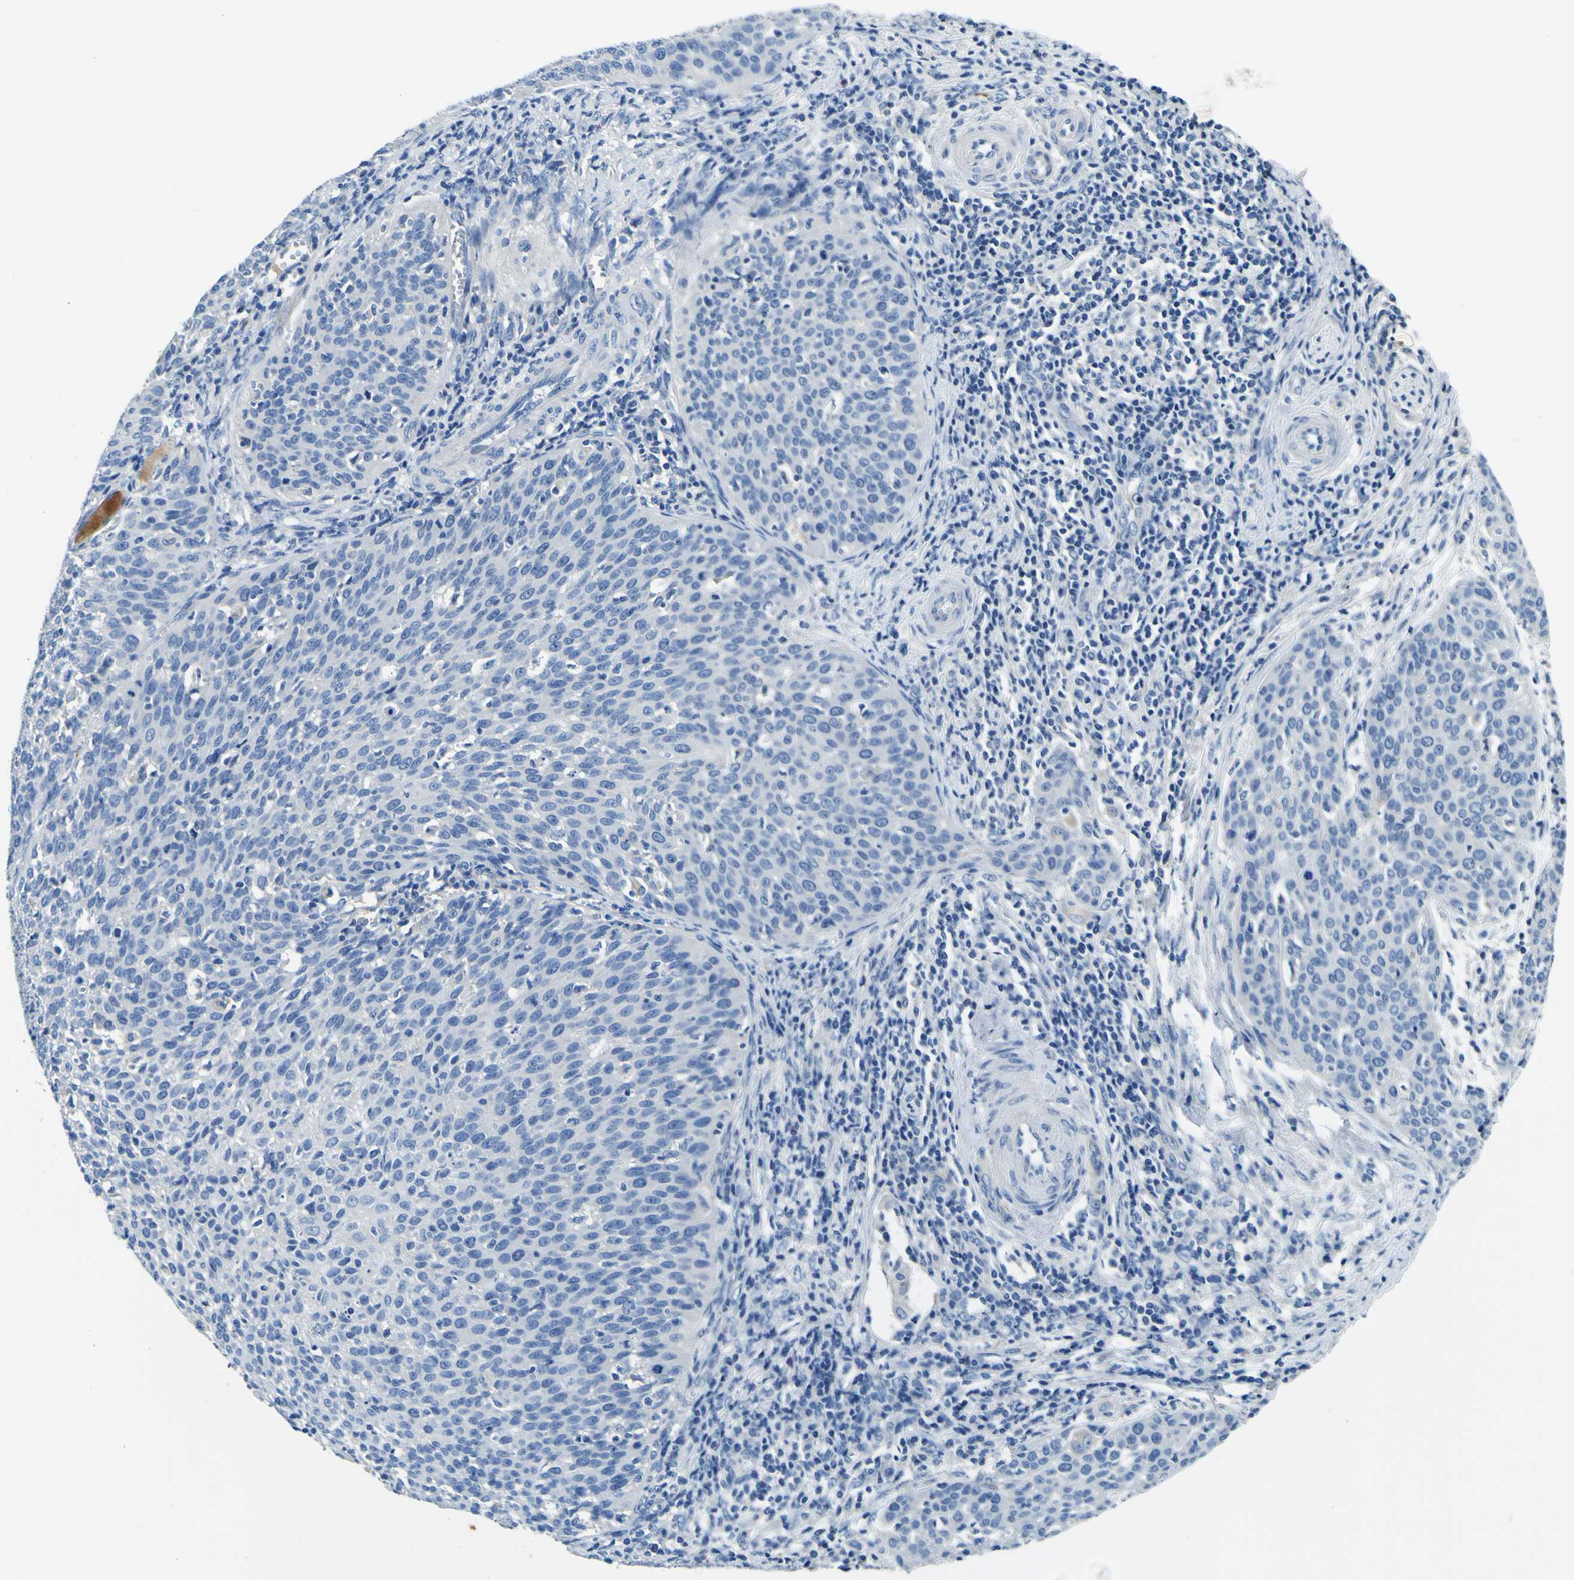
{"staining": {"intensity": "negative", "quantity": "none", "location": "none"}, "tissue": "cervical cancer", "cell_type": "Tumor cells", "image_type": "cancer", "snomed": [{"axis": "morphology", "description": "Squamous cell carcinoma, NOS"}, {"axis": "topography", "description": "Cervix"}], "caption": "There is no significant positivity in tumor cells of squamous cell carcinoma (cervical).", "gene": "ADGRA2", "patient": {"sex": "female", "age": 38}}